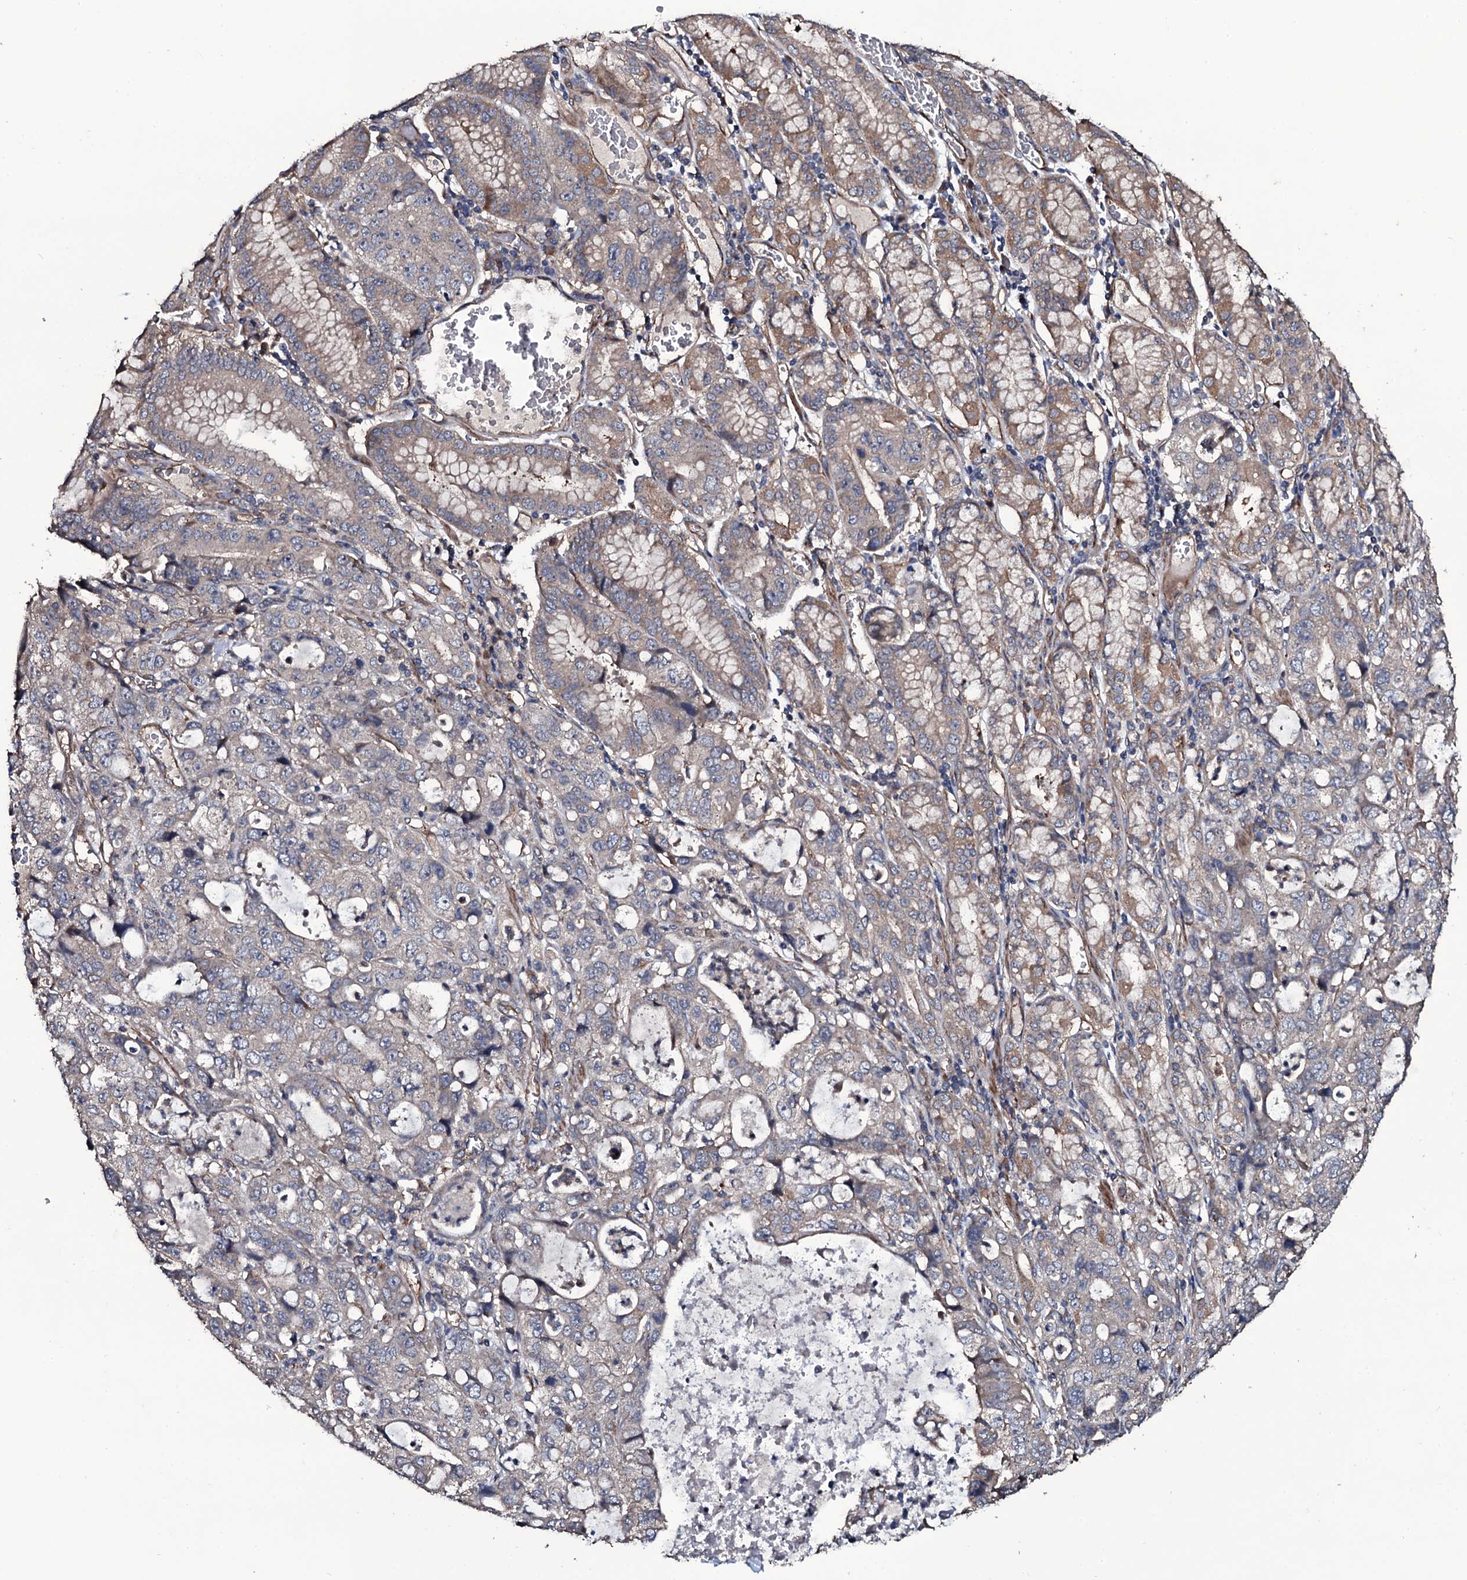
{"staining": {"intensity": "negative", "quantity": "none", "location": "none"}, "tissue": "stomach cancer", "cell_type": "Tumor cells", "image_type": "cancer", "snomed": [{"axis": "morphology", "description": "Adenocarcinoma, NOS"}, {"axis": "topography", "description": "Stomach, upper"}], "caption": "This is an immunohistochemistry image of human adenocarcinoma (stomach). There is no expression in tumor cells.", "gene": "WIPF3", "patient": {"sex": "female", "age": 52}}